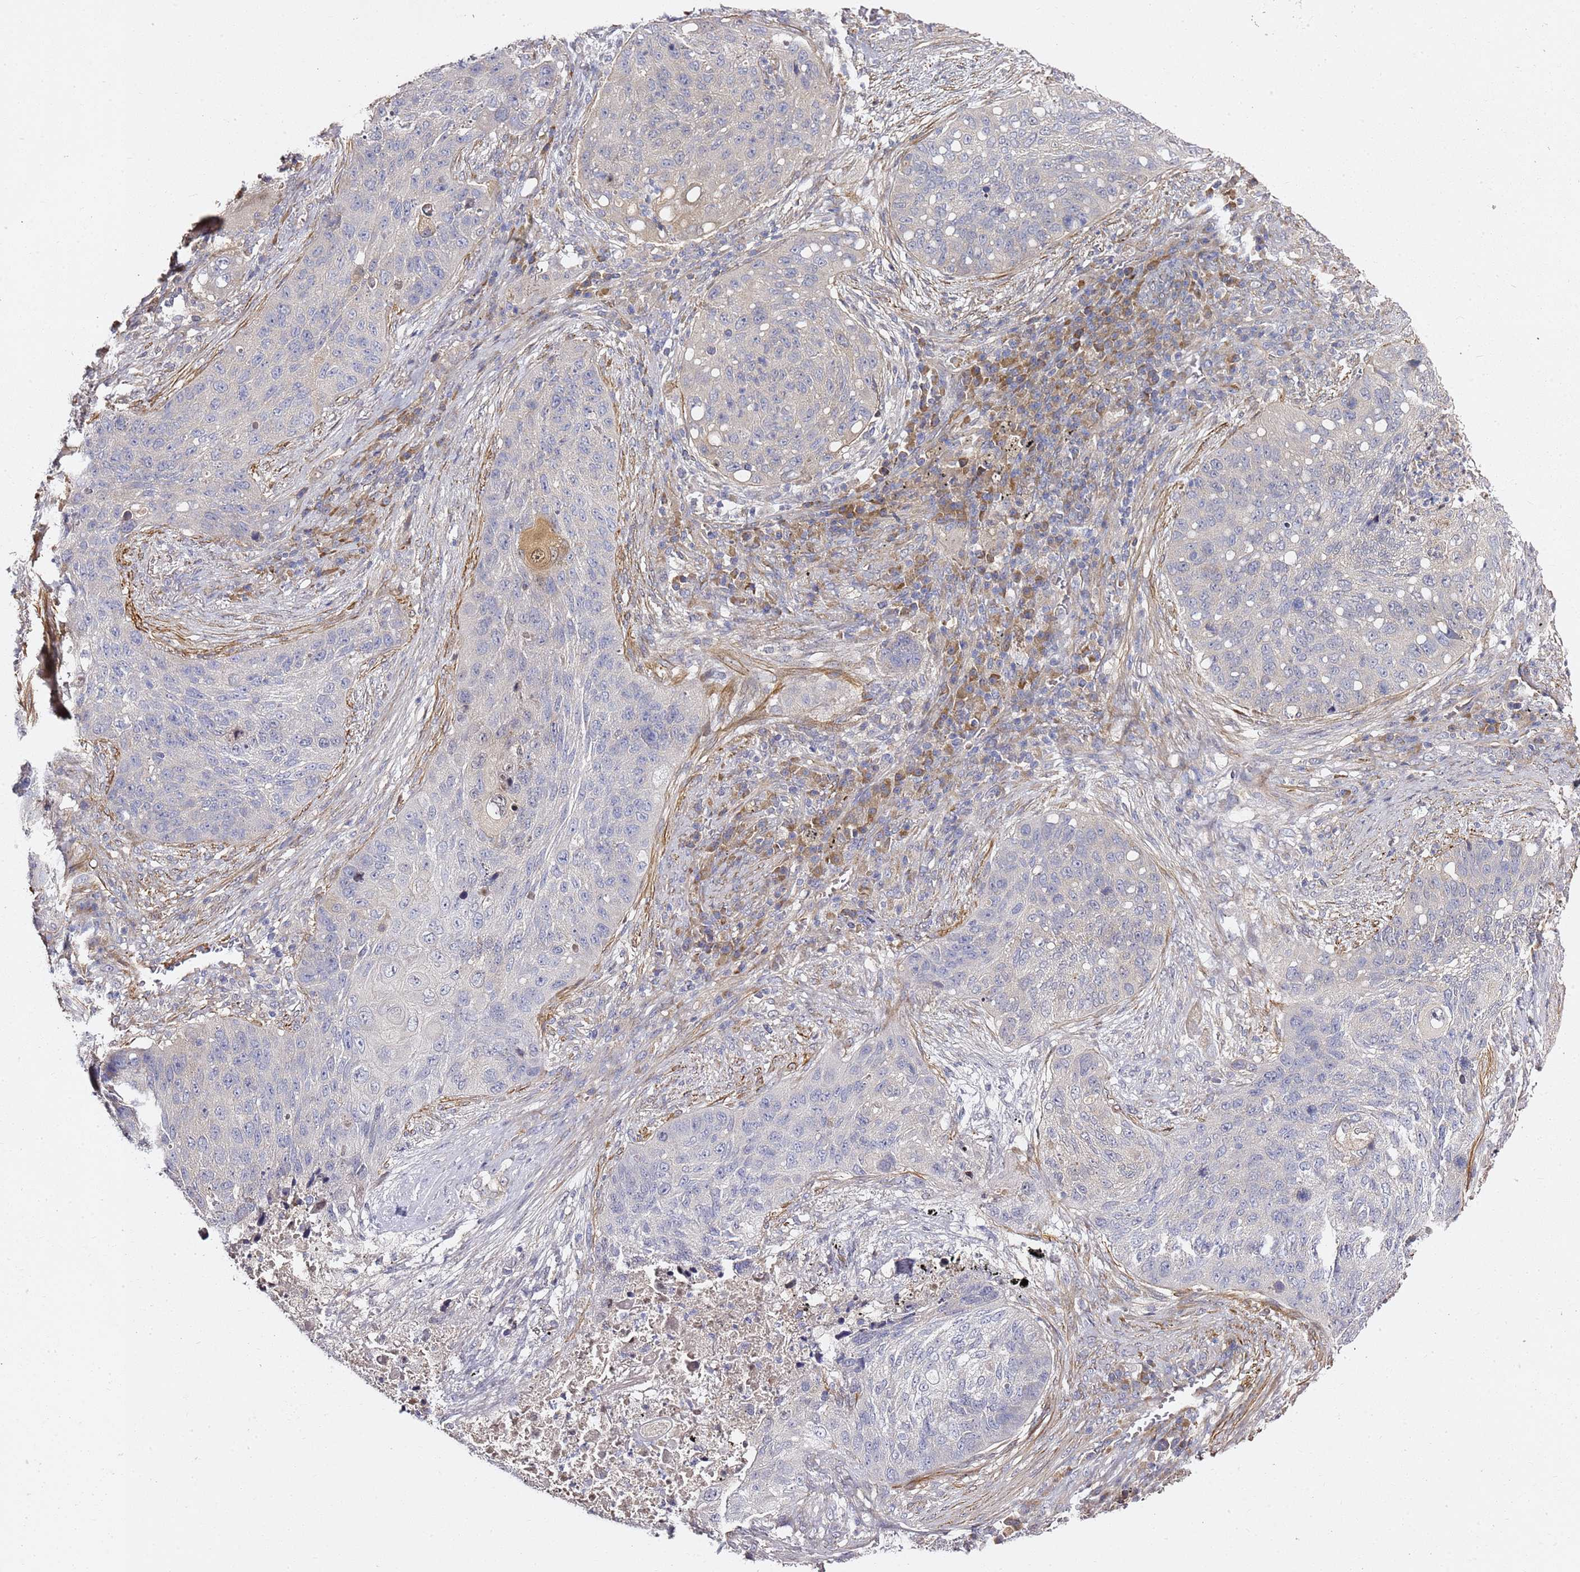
{"staining": {"intensity": "negative", "quantity": "none", "location": "none"}, "tissue": "lung cancer", "cell_type": "Tumor cells", "image_type": "cancer", "snomed": [{"axis": "morphology", "description": "Squamous cell carcinoma, NOS"}, {"axis": "topography", "description": "Lung"}], "caption": "This is an immunohistochemistry micrograph of human lung cancer. There is no positivity in tumor cells.", "gene": "EPS8L1", "patient": {"sex": "female", "age": 63}}